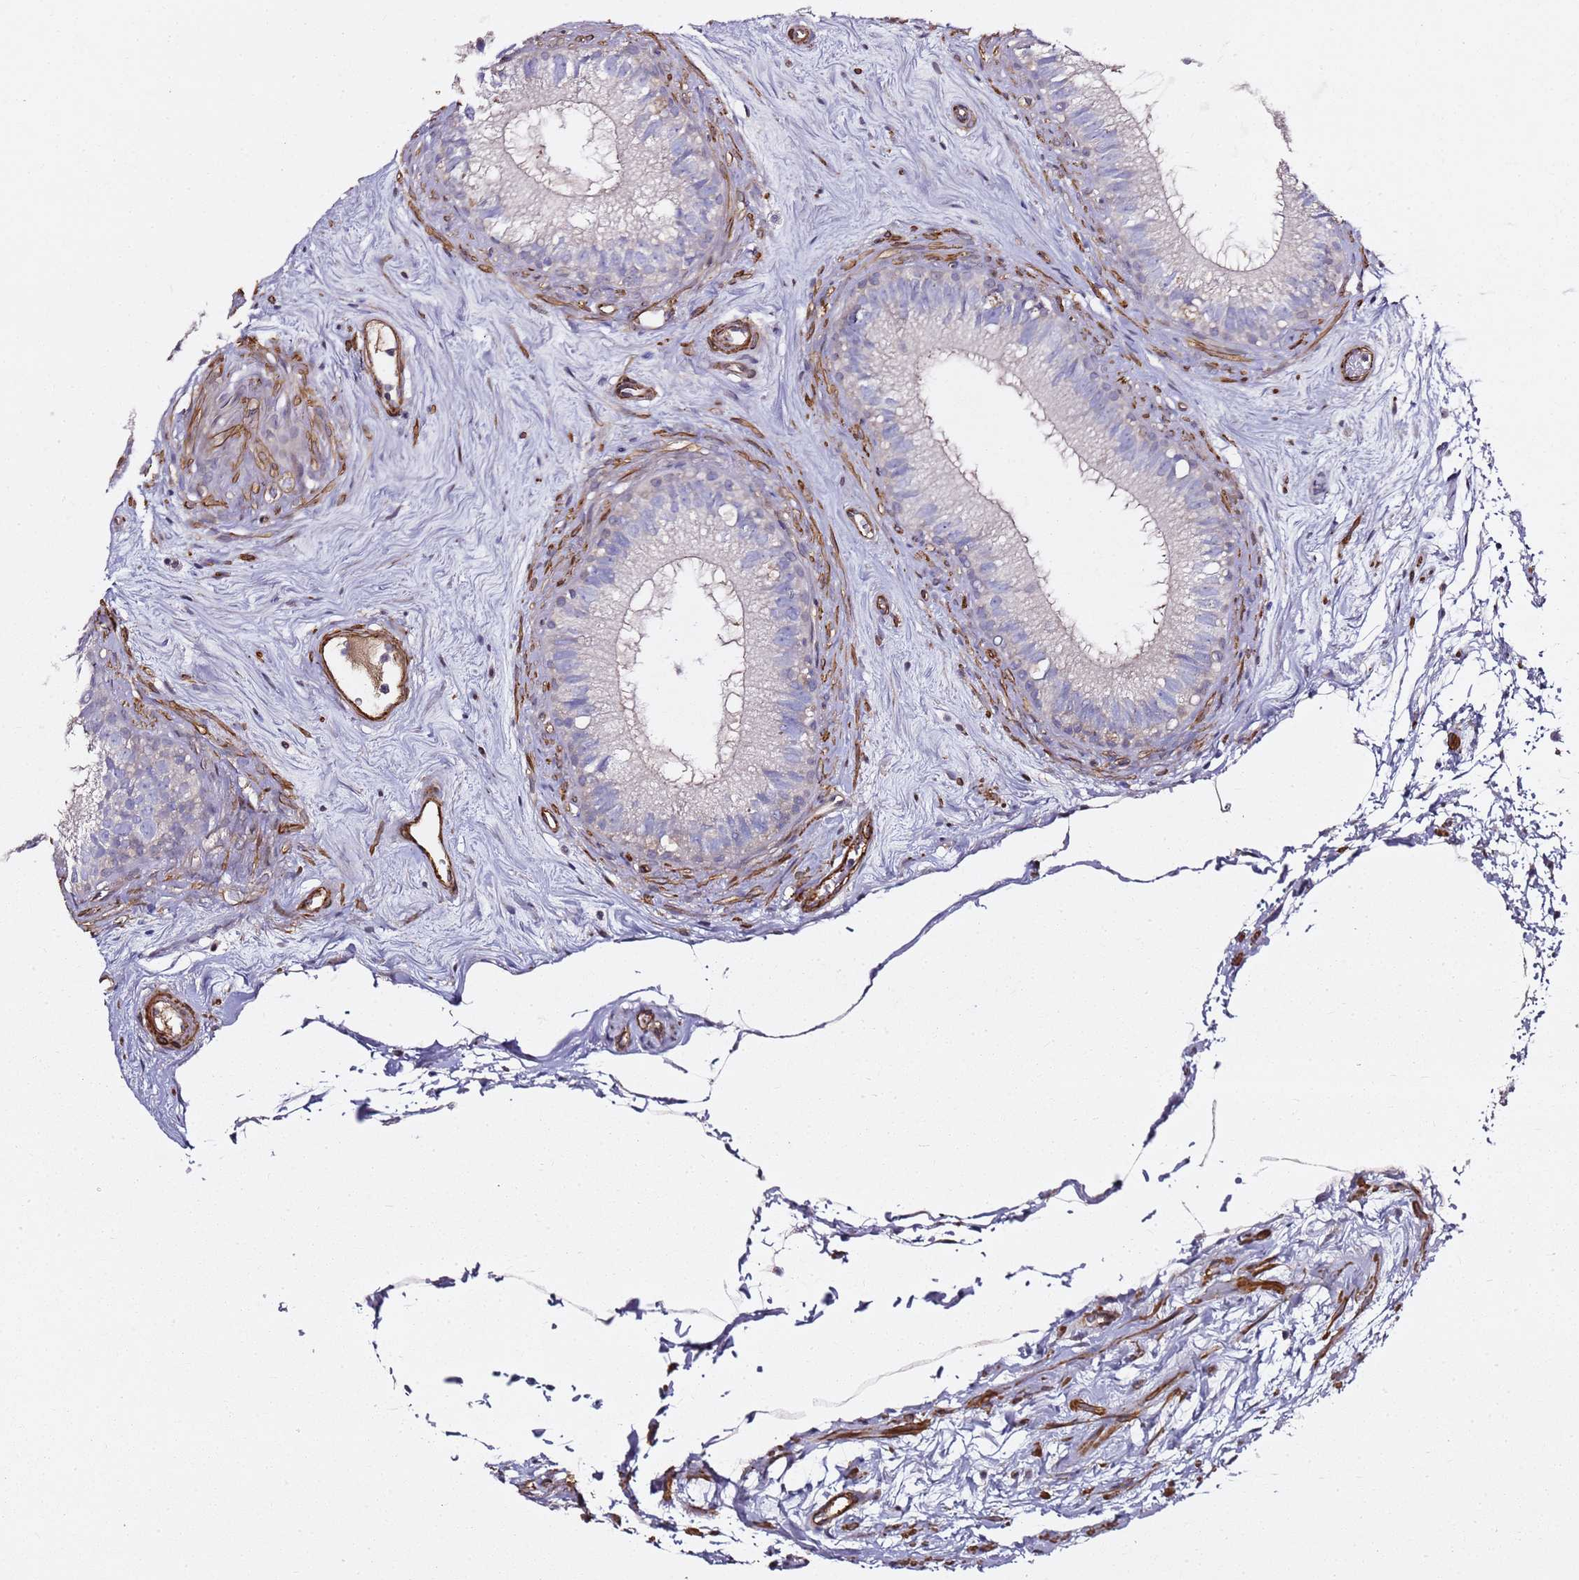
{"staining": {"intensity": "negative", "quantity": "none", "location": "none"}, "tissue": "epididymis", "cell_type": "Glandular cells", "image_type": "normal", "snomed": [{"axis": "morphology", "description": "Normal tissue, NOS"}, {"axis": "topography", "description": "Epididymis"}], "caption": "There is no significant expression in glandular cells of epididymis. (DAB (3,3'-diaminobenzidine) immunohistochemistry visualized using brightfield microscopy, high magnification).", "gene": "EPS8L1", "patient": {"sex": "male", "age": 71}}